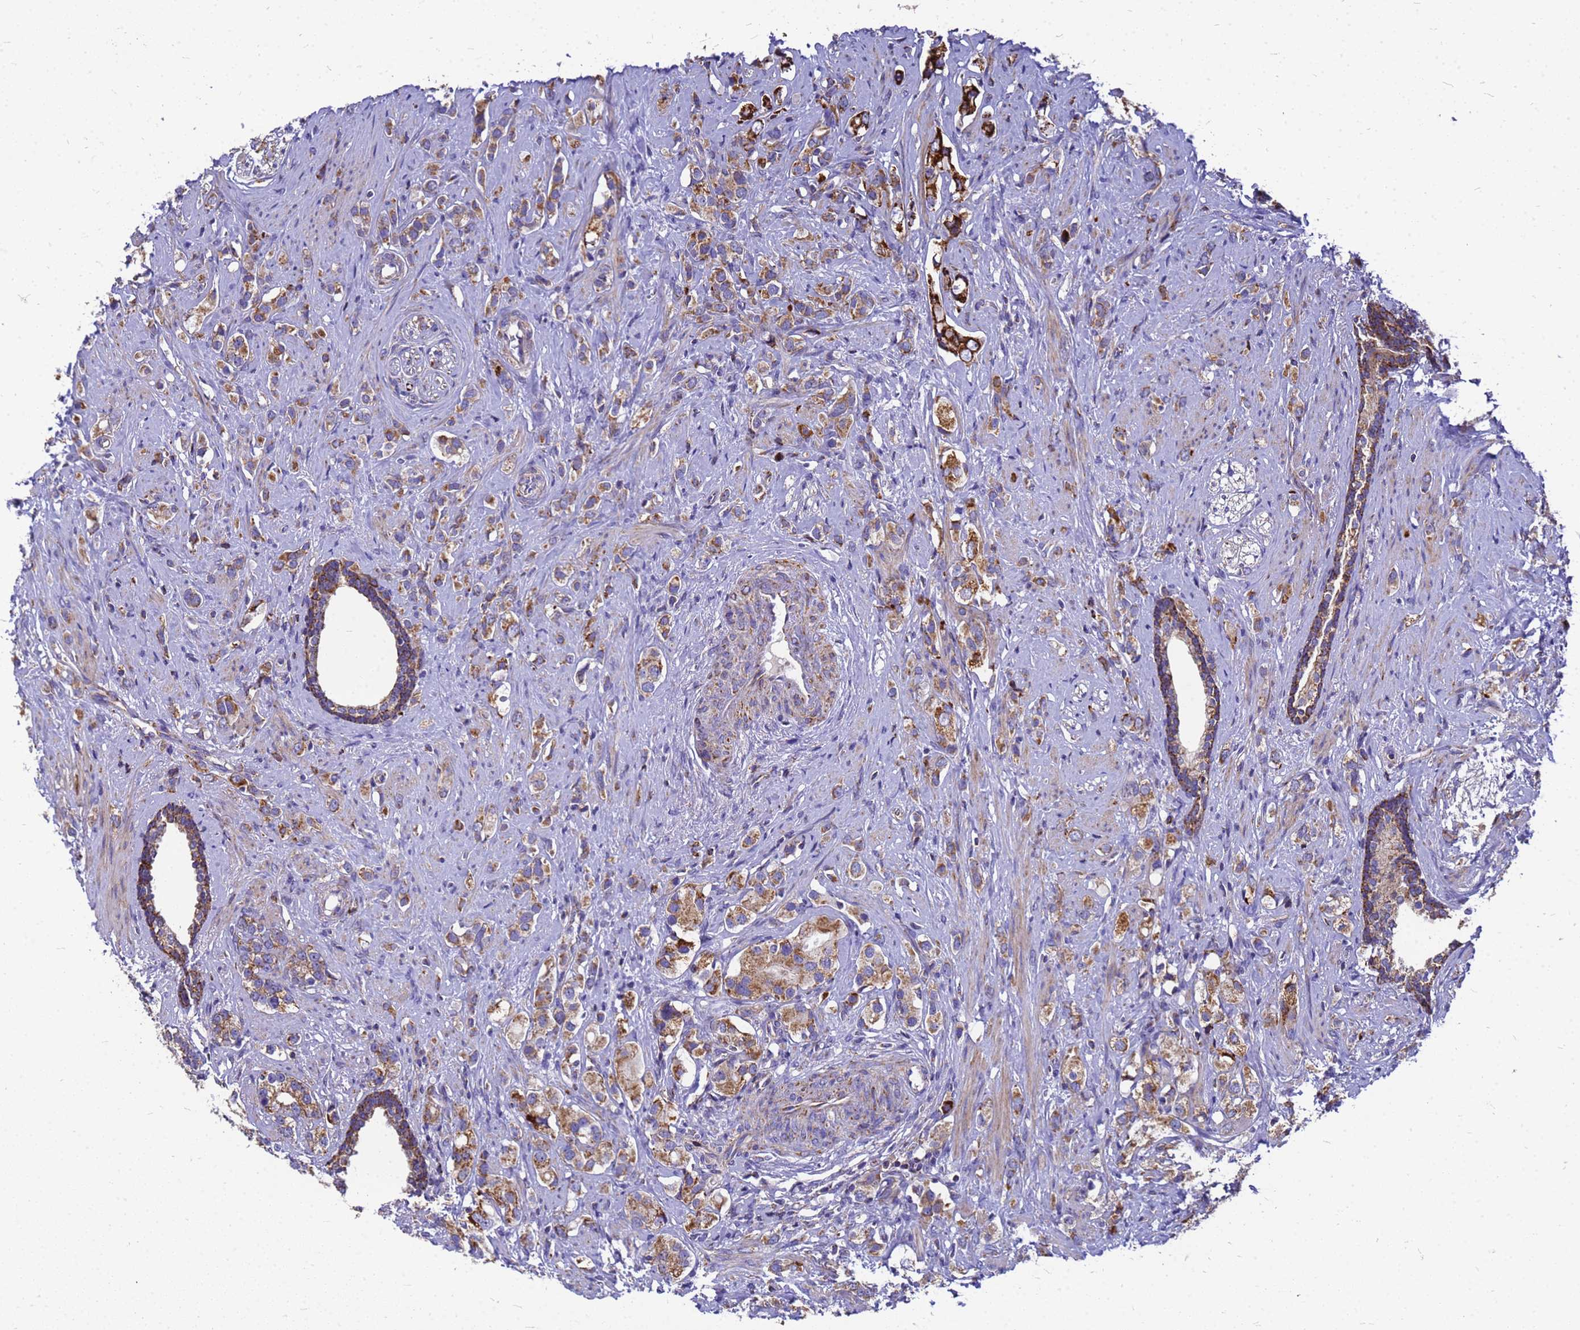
{"staining": {"intensity": "moderate", "quantity": ">75%", "location": "cytoplasmic/membranous"}, "tissue": "prostate cancer", "cell_type": "Tumor cells", "image_type": "cancer", "snomed": [{"axis": "morphology", "description": "Adenocarcinoma, High grade"}, {"axis": "topography", "description": "Prostate"}], "caption": "Protein expression by immunohistochemistry (IHC) exhibits moderate cytoplasmic/membranous positivity in approximately >75% of tumor cells in prostate high-grade adenocarcinoma.", "gene": "CMC4", "patient": {"sex": "male", "age": 63}}